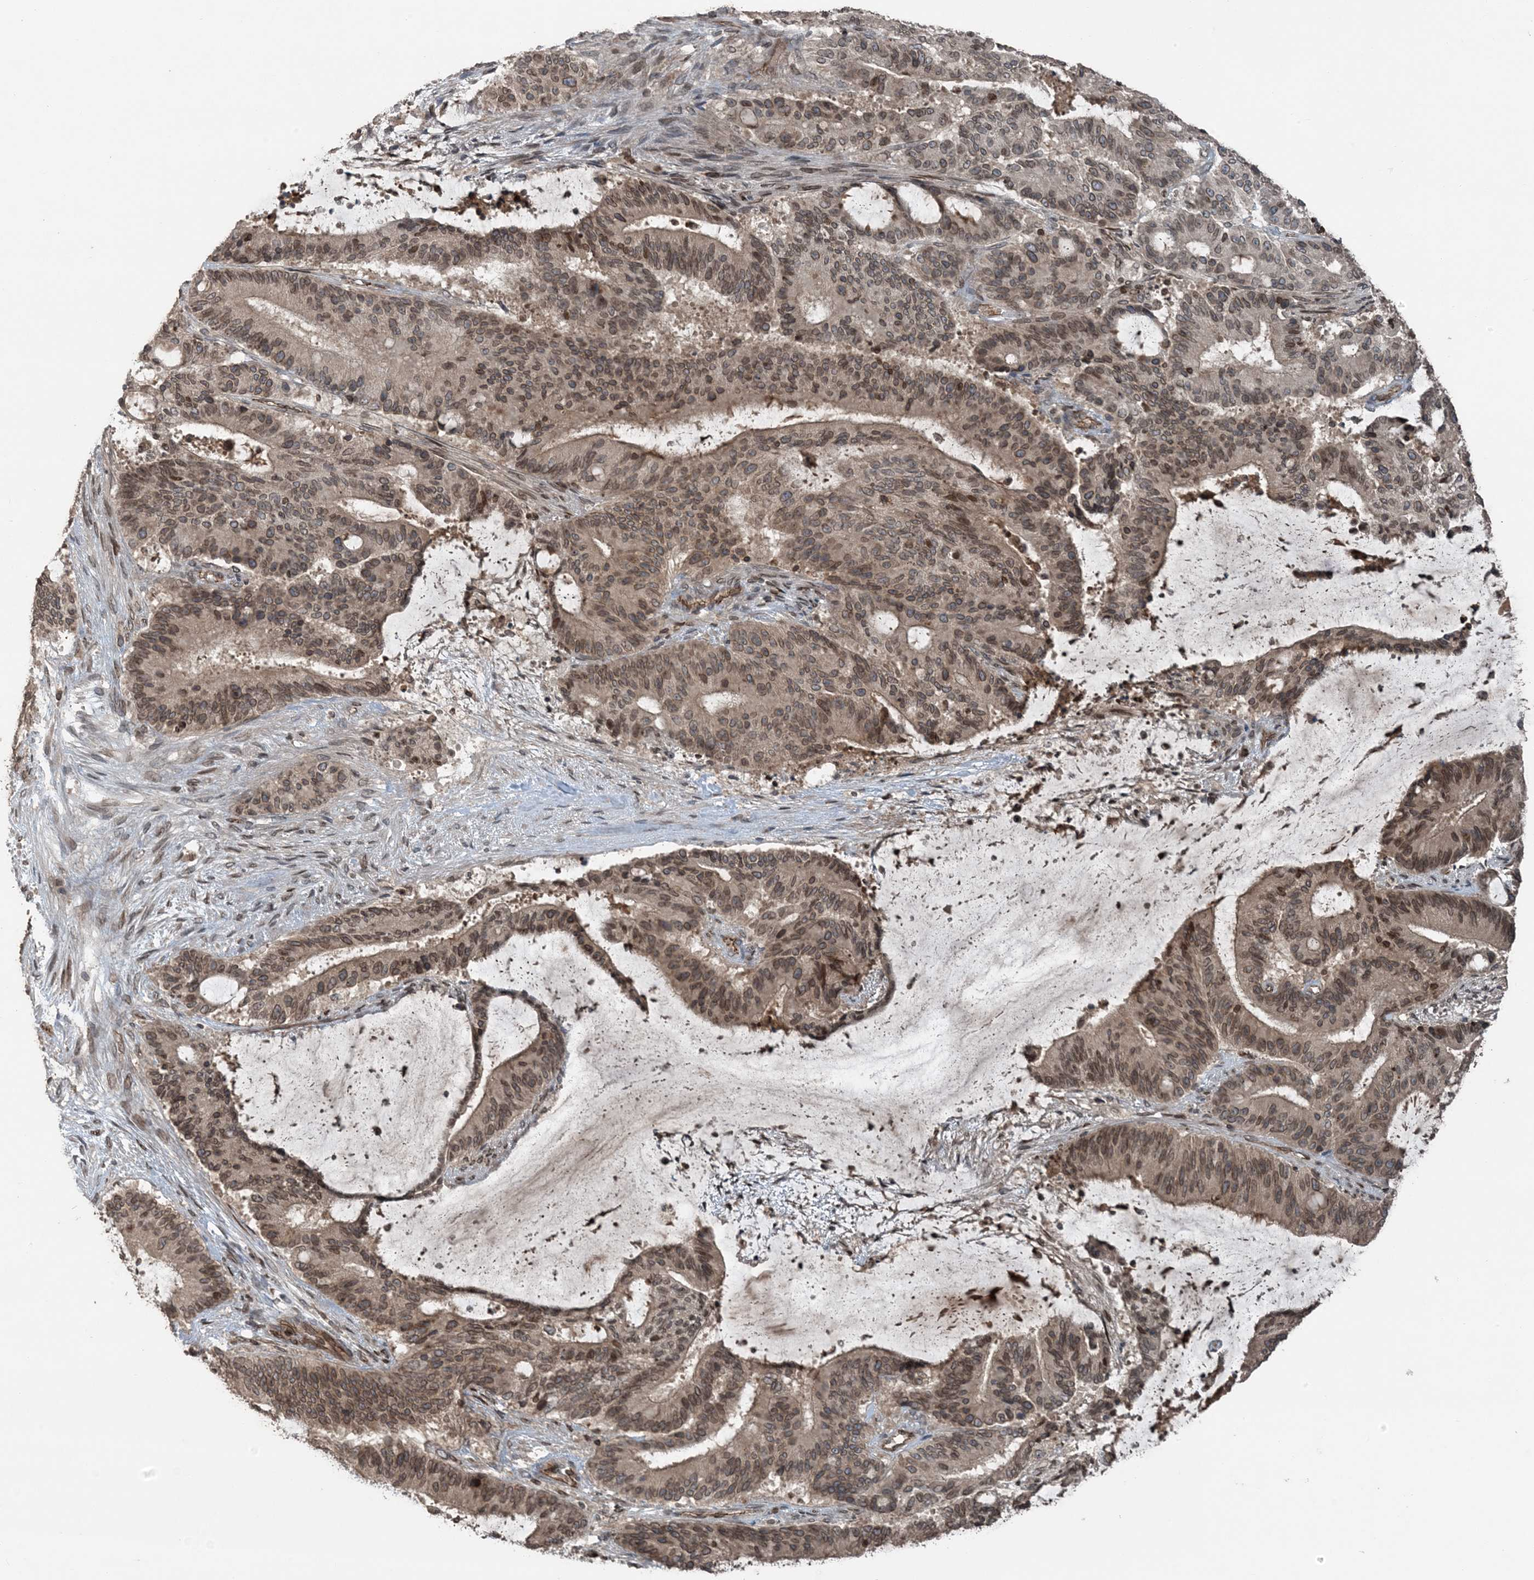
{"staining": {"intensity": "moderate", "quantity": ">75%", "location": "cytoplasmic/membranous,nuclear"}, "tissue": "liver cancer", "cell_type": "Tumor cells", "image_type": "cancer", "snomed": [{"axis": "morphology", "description": "Normal tissue, NOS"}, {"axis": "morphology", "description": "Cholangiocarcinoma"}, {"axis": "topography", "description": "Liver"}, {"axis": "topography", "description": "Peripheral nerve tissue"}], "caption": "Moderate cytoplasmic/membranous and nuclear staining is appreciated in approximately >75% of tumor cells in liver cancer. The protein of interest is stained brown, and the nuclei are stained in blue (DAB IHC with brightfield microscopy, high magnification).", "gene": "ZFAND2B", "patient": {"sex": "female", "age": 73}}